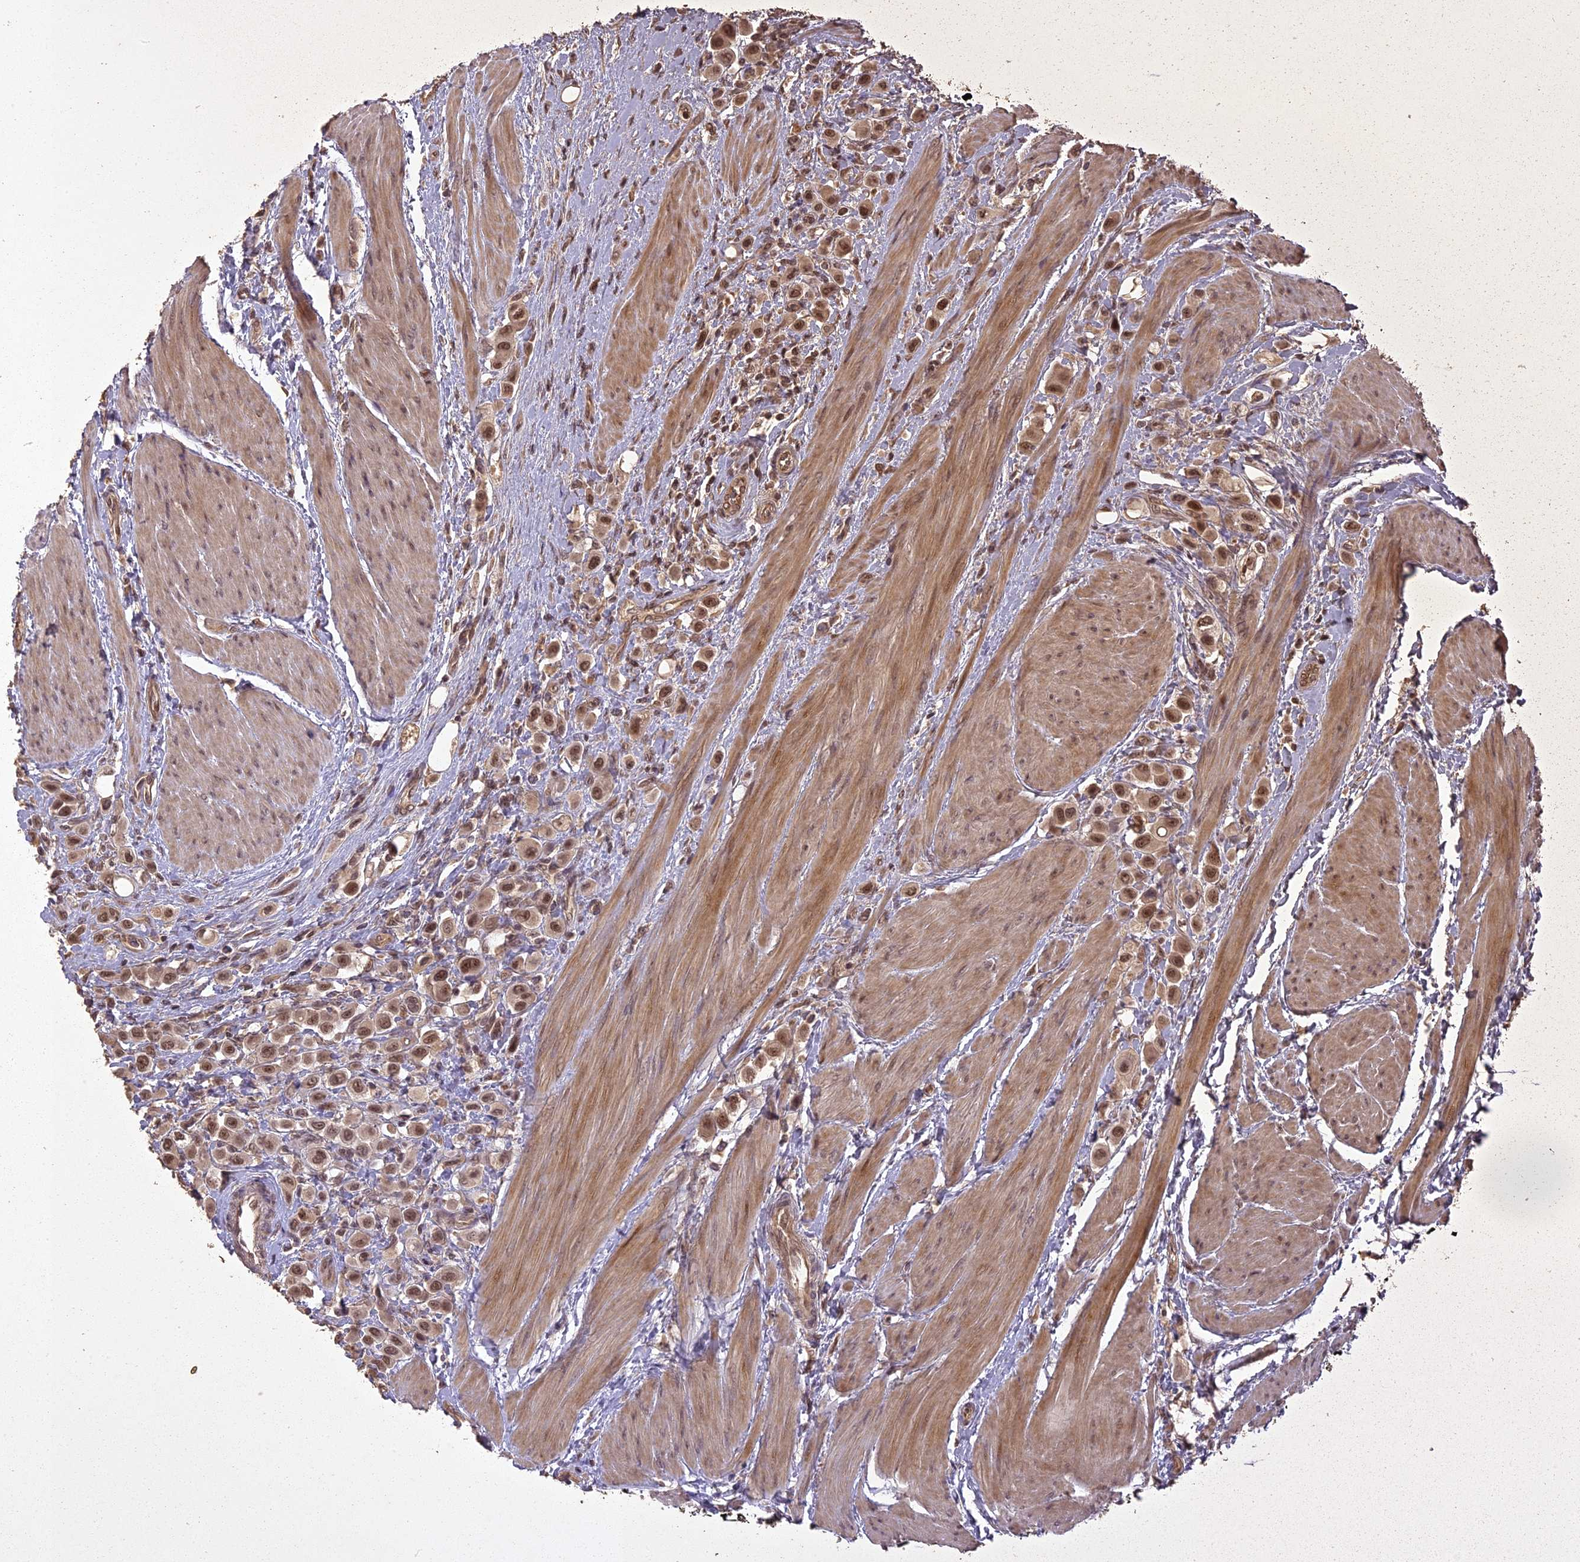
{"staining": {"intensity": "moderate", "quantity": ">75%", "location": "nuclear"}, "tissue": "urothelial cancer", "cell_type": "Tumor cells", "image_type": "cancer", "snomed": [{"axis": "morphology", "description": "Urothelial carcinoma, High grade"}, {"axis": "topography", "description": "Urinary bladder"}], "caption": "High-power microscopy captured an immunohistochemistry image of urothelial cancer, revealing moderate nuclear positivity in approximately >75% of tumor cells.", "gene": "LIN37", "patient": {"sex": "male", "age": 50}}